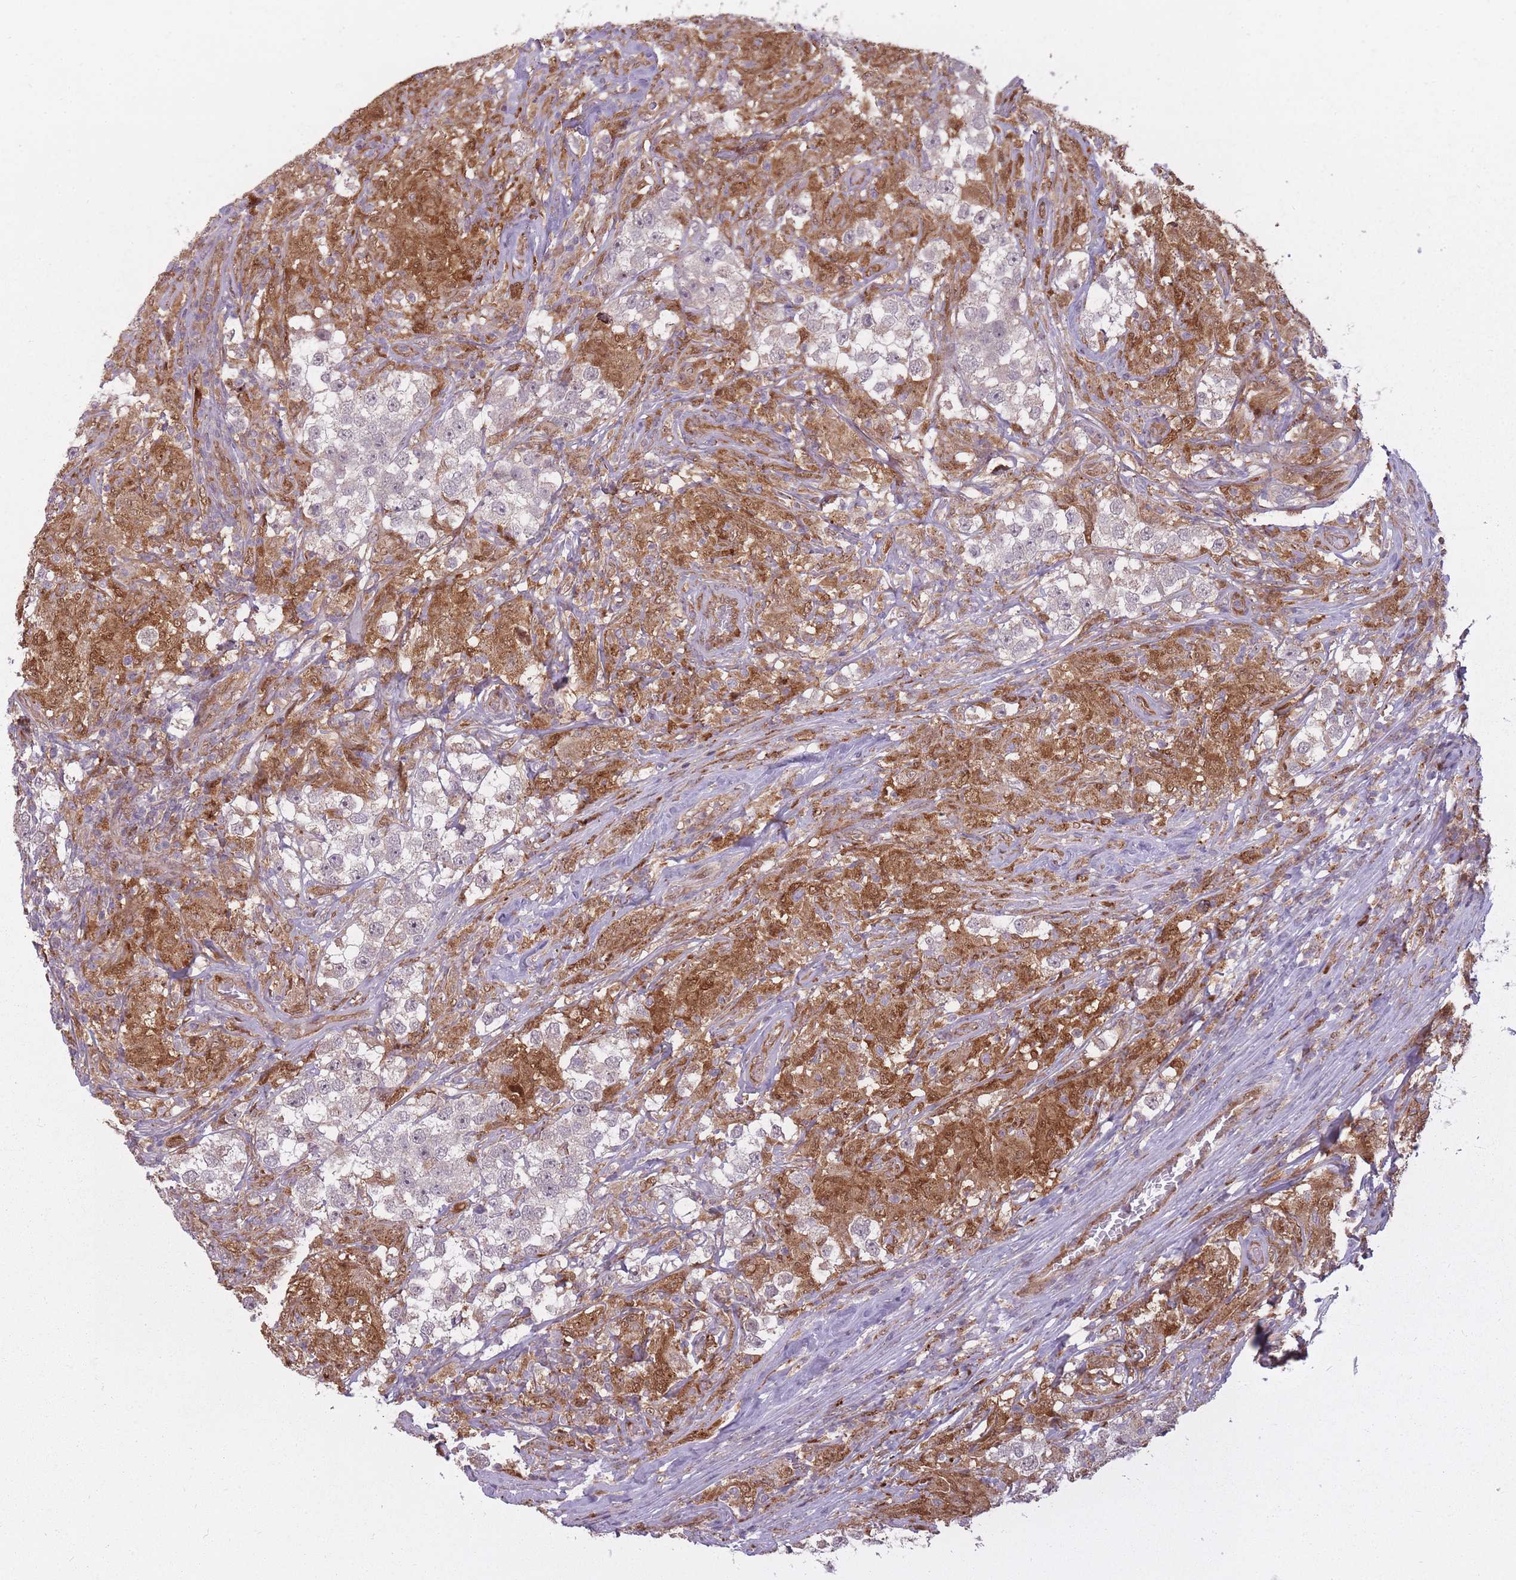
{"staining": {"intensity": "negative", "quantity": "none", "location": "none"}, "tissue": "testis cancer", "cell_type": "Tumor cells", "image_type": "cancer", "snomed": [{"axis": "morphology", "description": "Seminoma, NOS"}, {"axis": "topography", "description": "Testis"}], "caption": "DAB (3,3'-diaminobenzidine) immunohistochemical staining of human testis seminoma displays no significant positivity in tumor cells.", "gene": "LGALS9", "patient": {"sex": "male", "age": 46}}